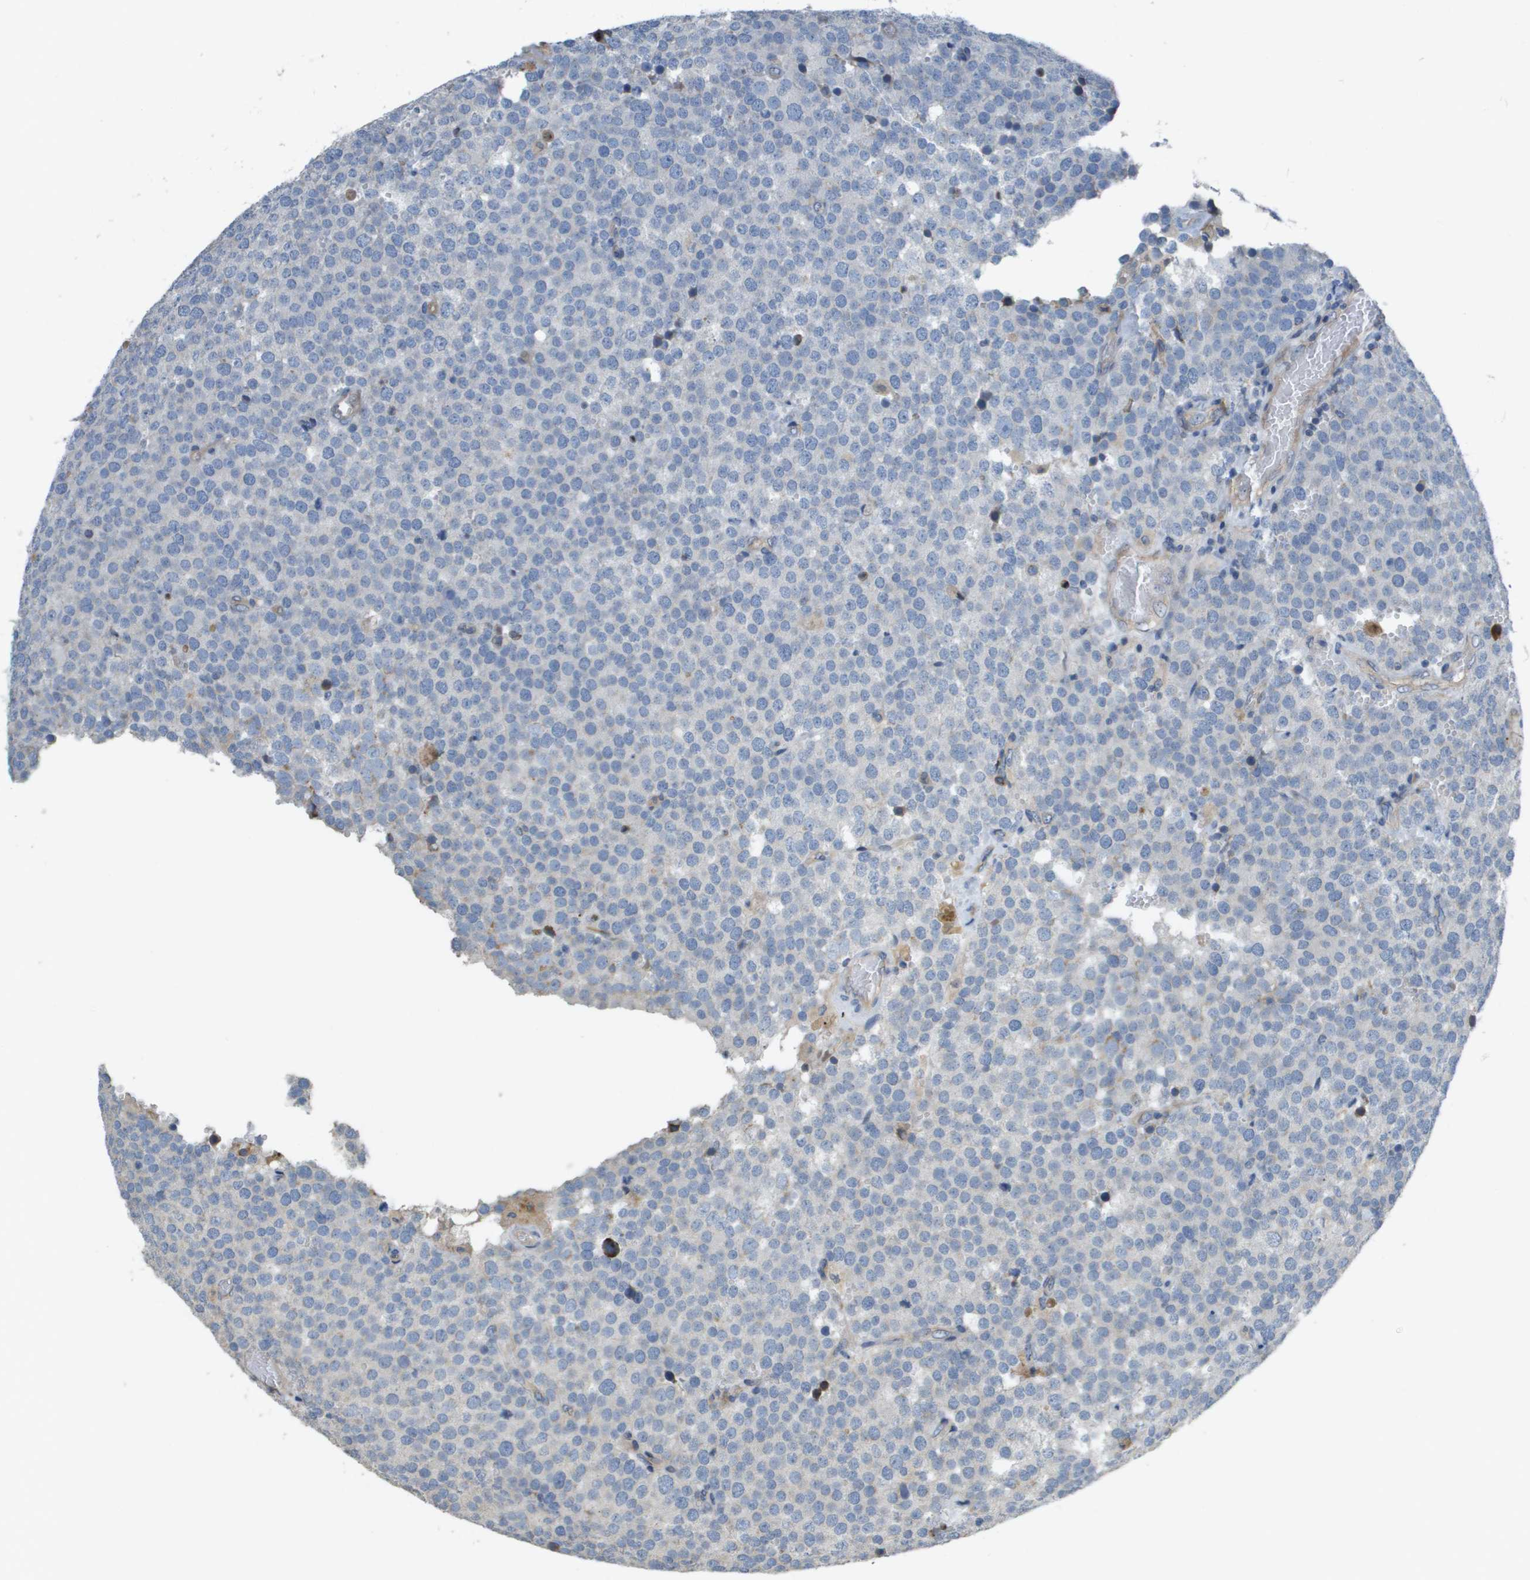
{"staining": {"intensity": "weak", "quantity": "<25%", "location": "cytoplasmic/membranous"}, "tissue": "testis cancer", "cell_type": "Tumor cells", "image_type": "cancer", "snomed": [{"axis": "morphology", "description": "Normal tissue, NOS"}, {"axis": "morphology", "description": "Seminoma, NOS"}, {"axis": "topography", "description": "Testis"}], "caption": "Immunohistochemistry of human testis cancer reveals no staining in tumor cells.", "gene": "CASP10", "patient": {"sex": "male", "age": 71}}